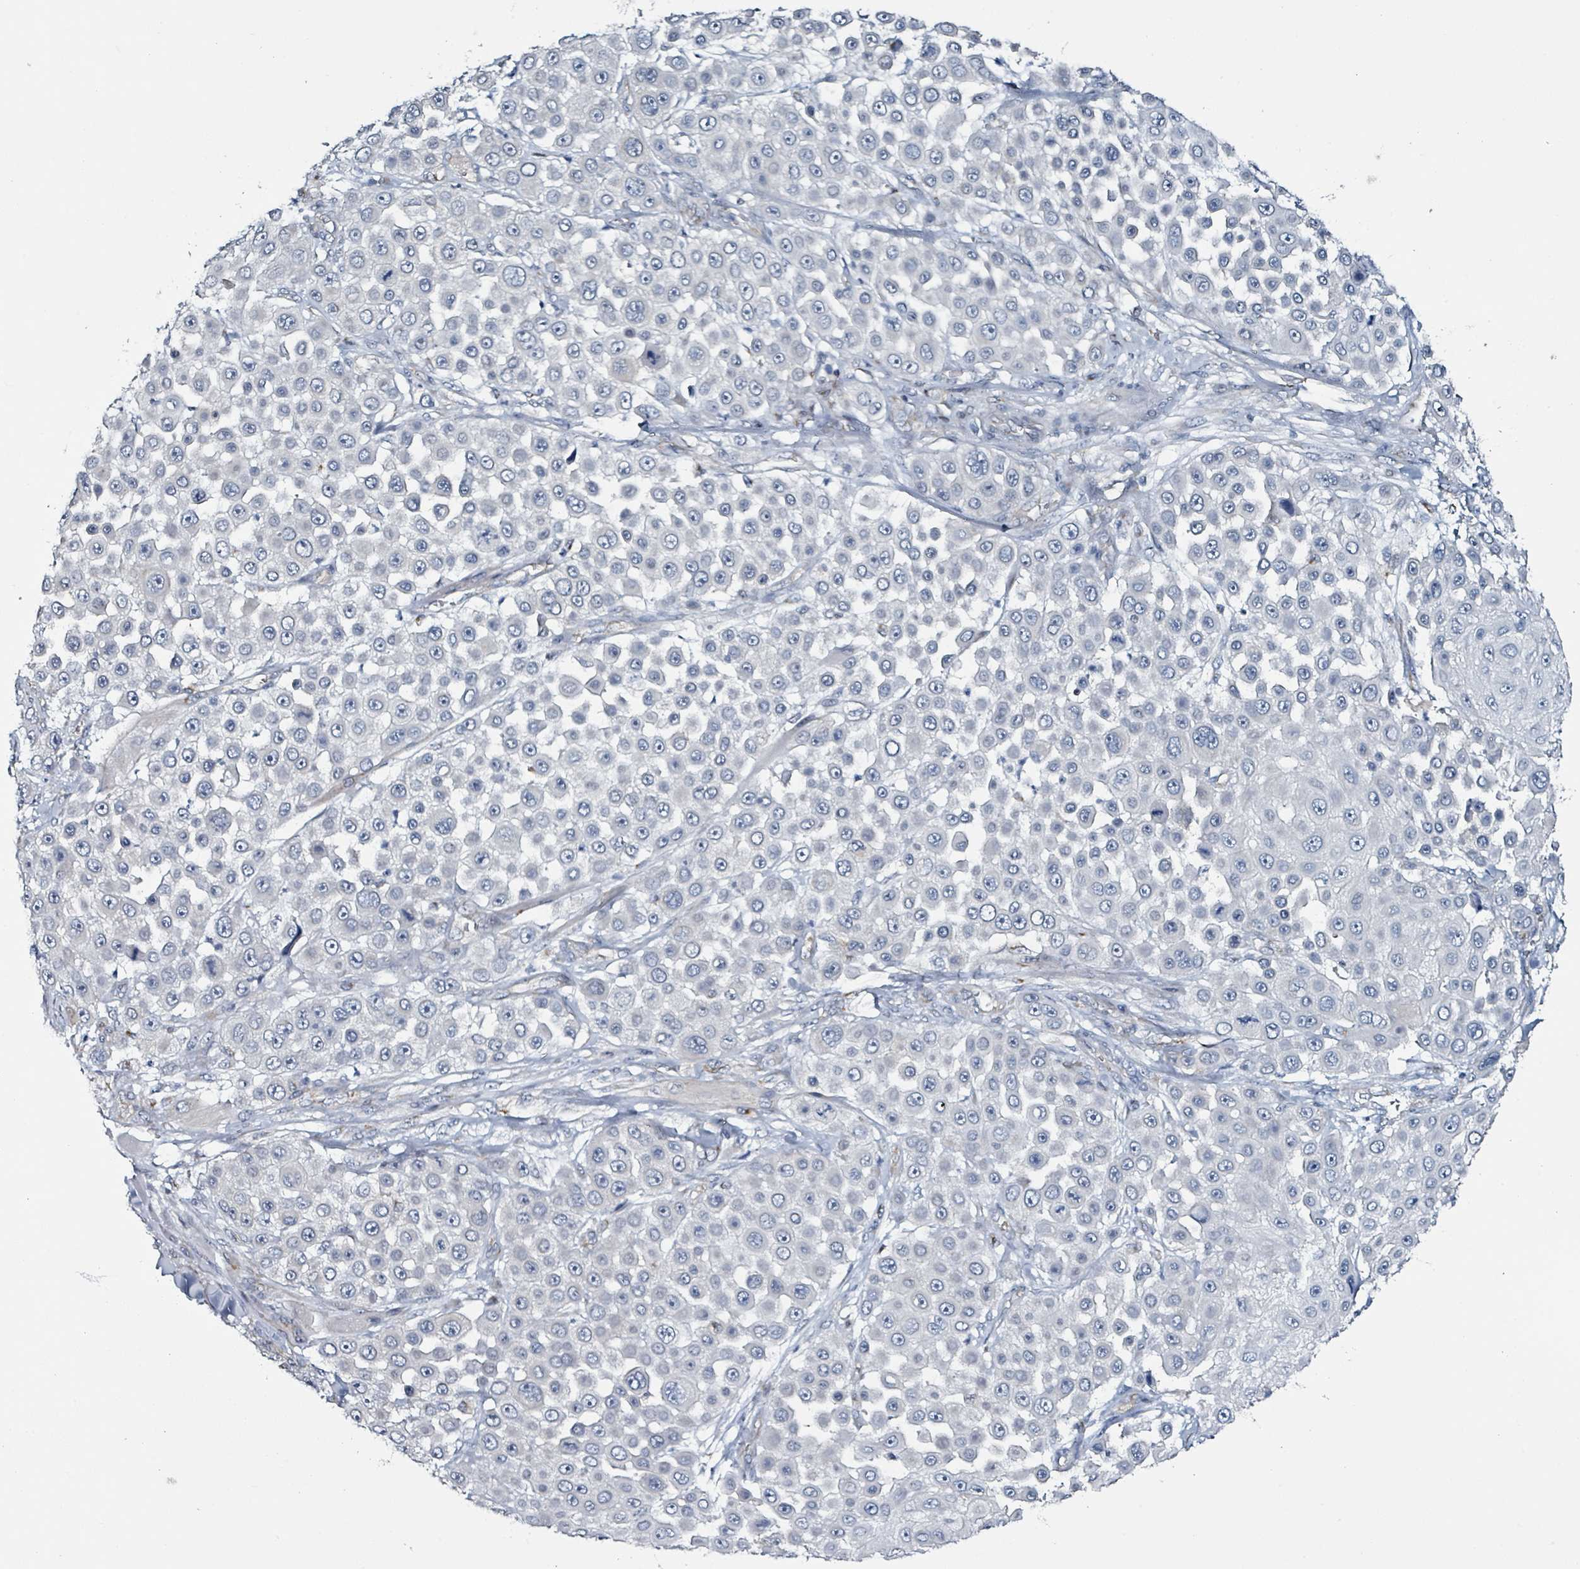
{"staining": {"intensity": "negative", "quantity": "none", "location": "none"}, "tissue": "skin cancer", "cell_type": "Tumor cells", "image_type": "cancer", "snomed": [{"axis": "morphology", "description": "Squamous cell carcinoma, NOS"}, {"axis": "topography", "description": "Skin"}], "caption": "A photomicrograph of human squamous cell carcinoma (skin) is negative for staining in tumor cells. Brightfield microscopy of immunohistochemistry stained with DAB (brown) and hematoxylin (blue), captured at high magnification.", "gene": "B3GAT3", "patient": {"sex": "male", "age": 67}}